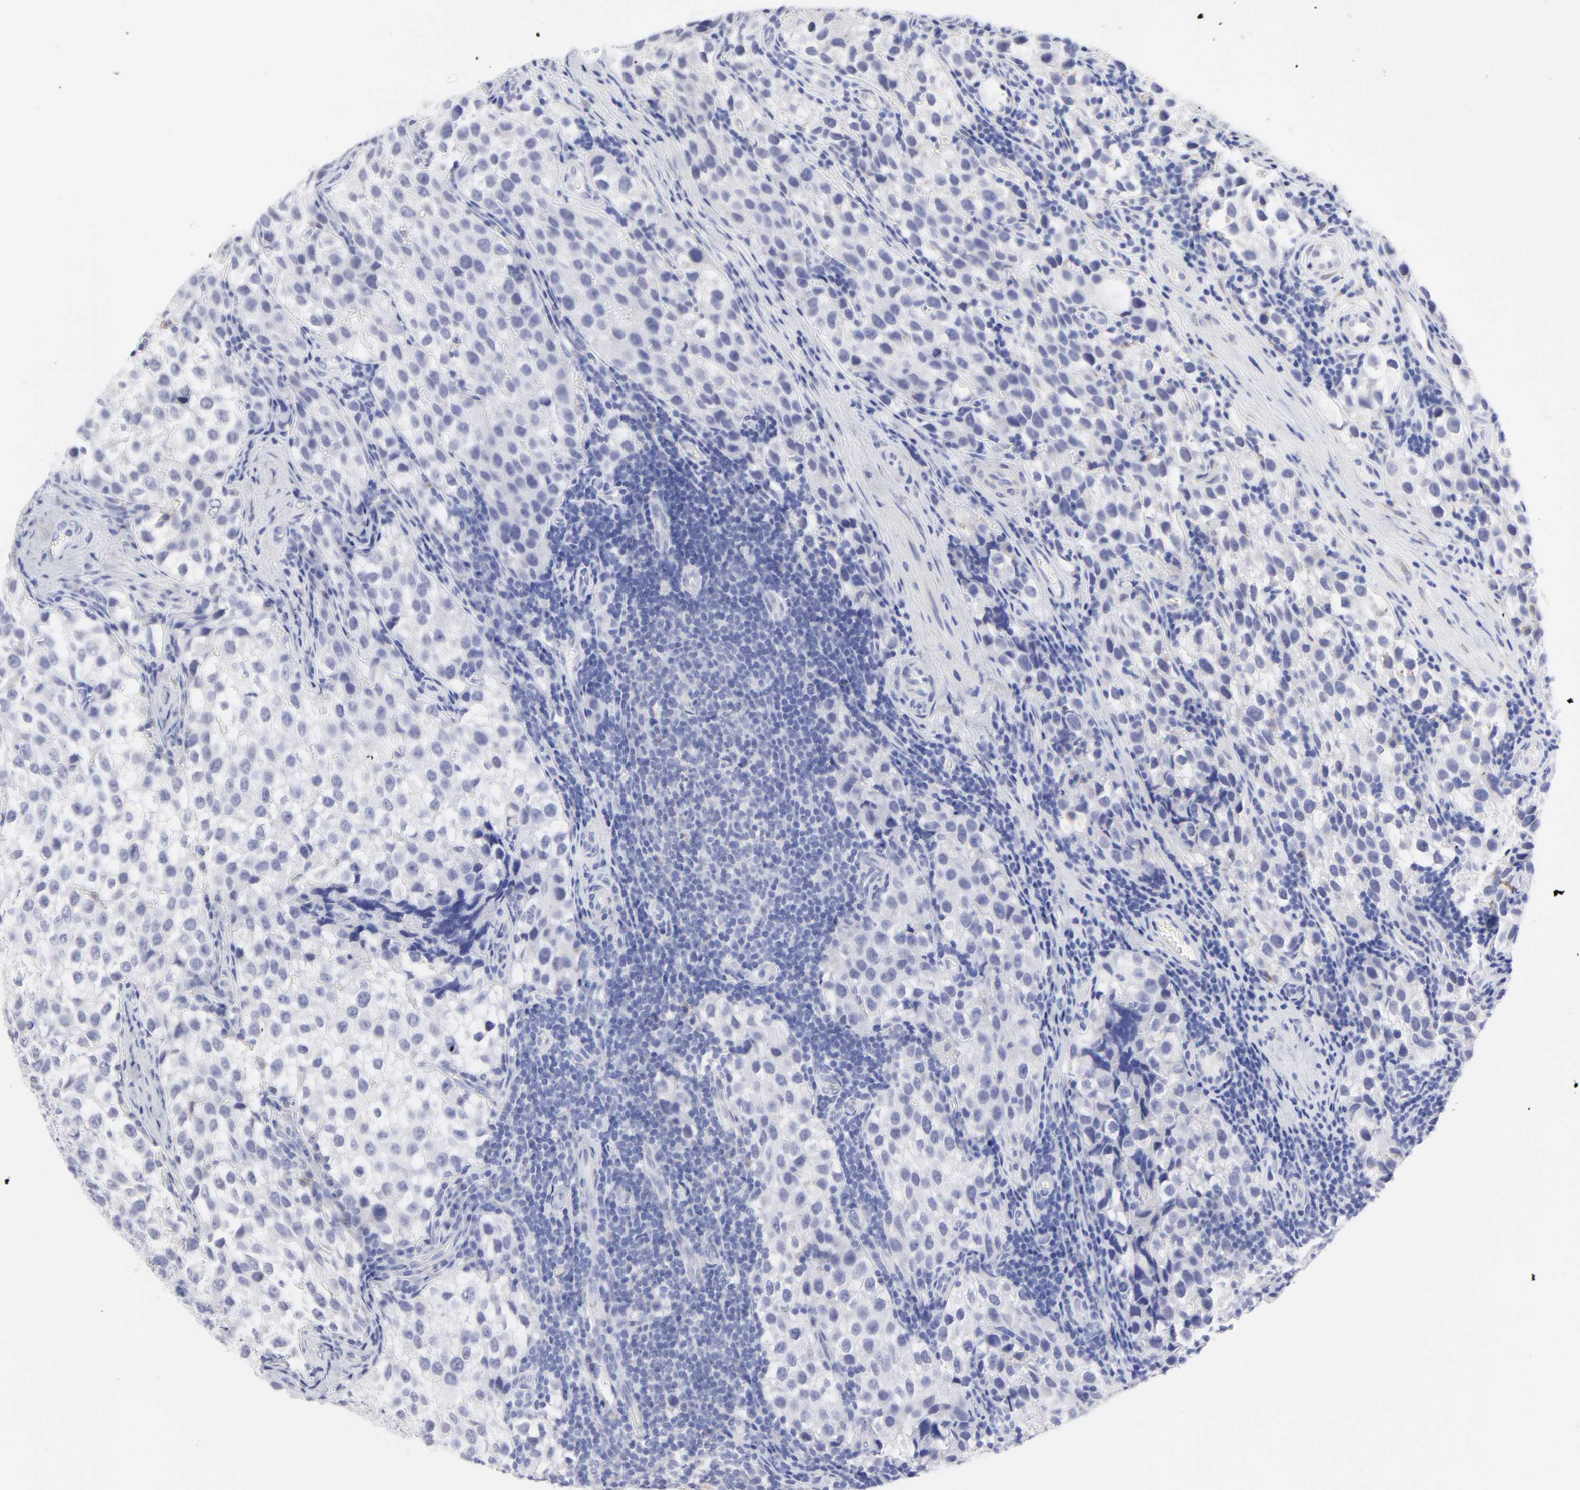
{"staining": {"intensity": "negative", "quantity": "none", "location": "none"}, "tissue": "testis cancer", "cell_type": "Tumor cells", "image_type": "cancer", "snomed": [{"axis": "morphology", "description": "Seminoma, NOS"}, {"axis": "topography", "description": "Testis"}], "caption": "Human testis cancer stained for a protein using immunohistochemistry exhibits no expression in tumor cells.", "gene": "DUSP9", "patient": {"sex": "male", "age": 39}}